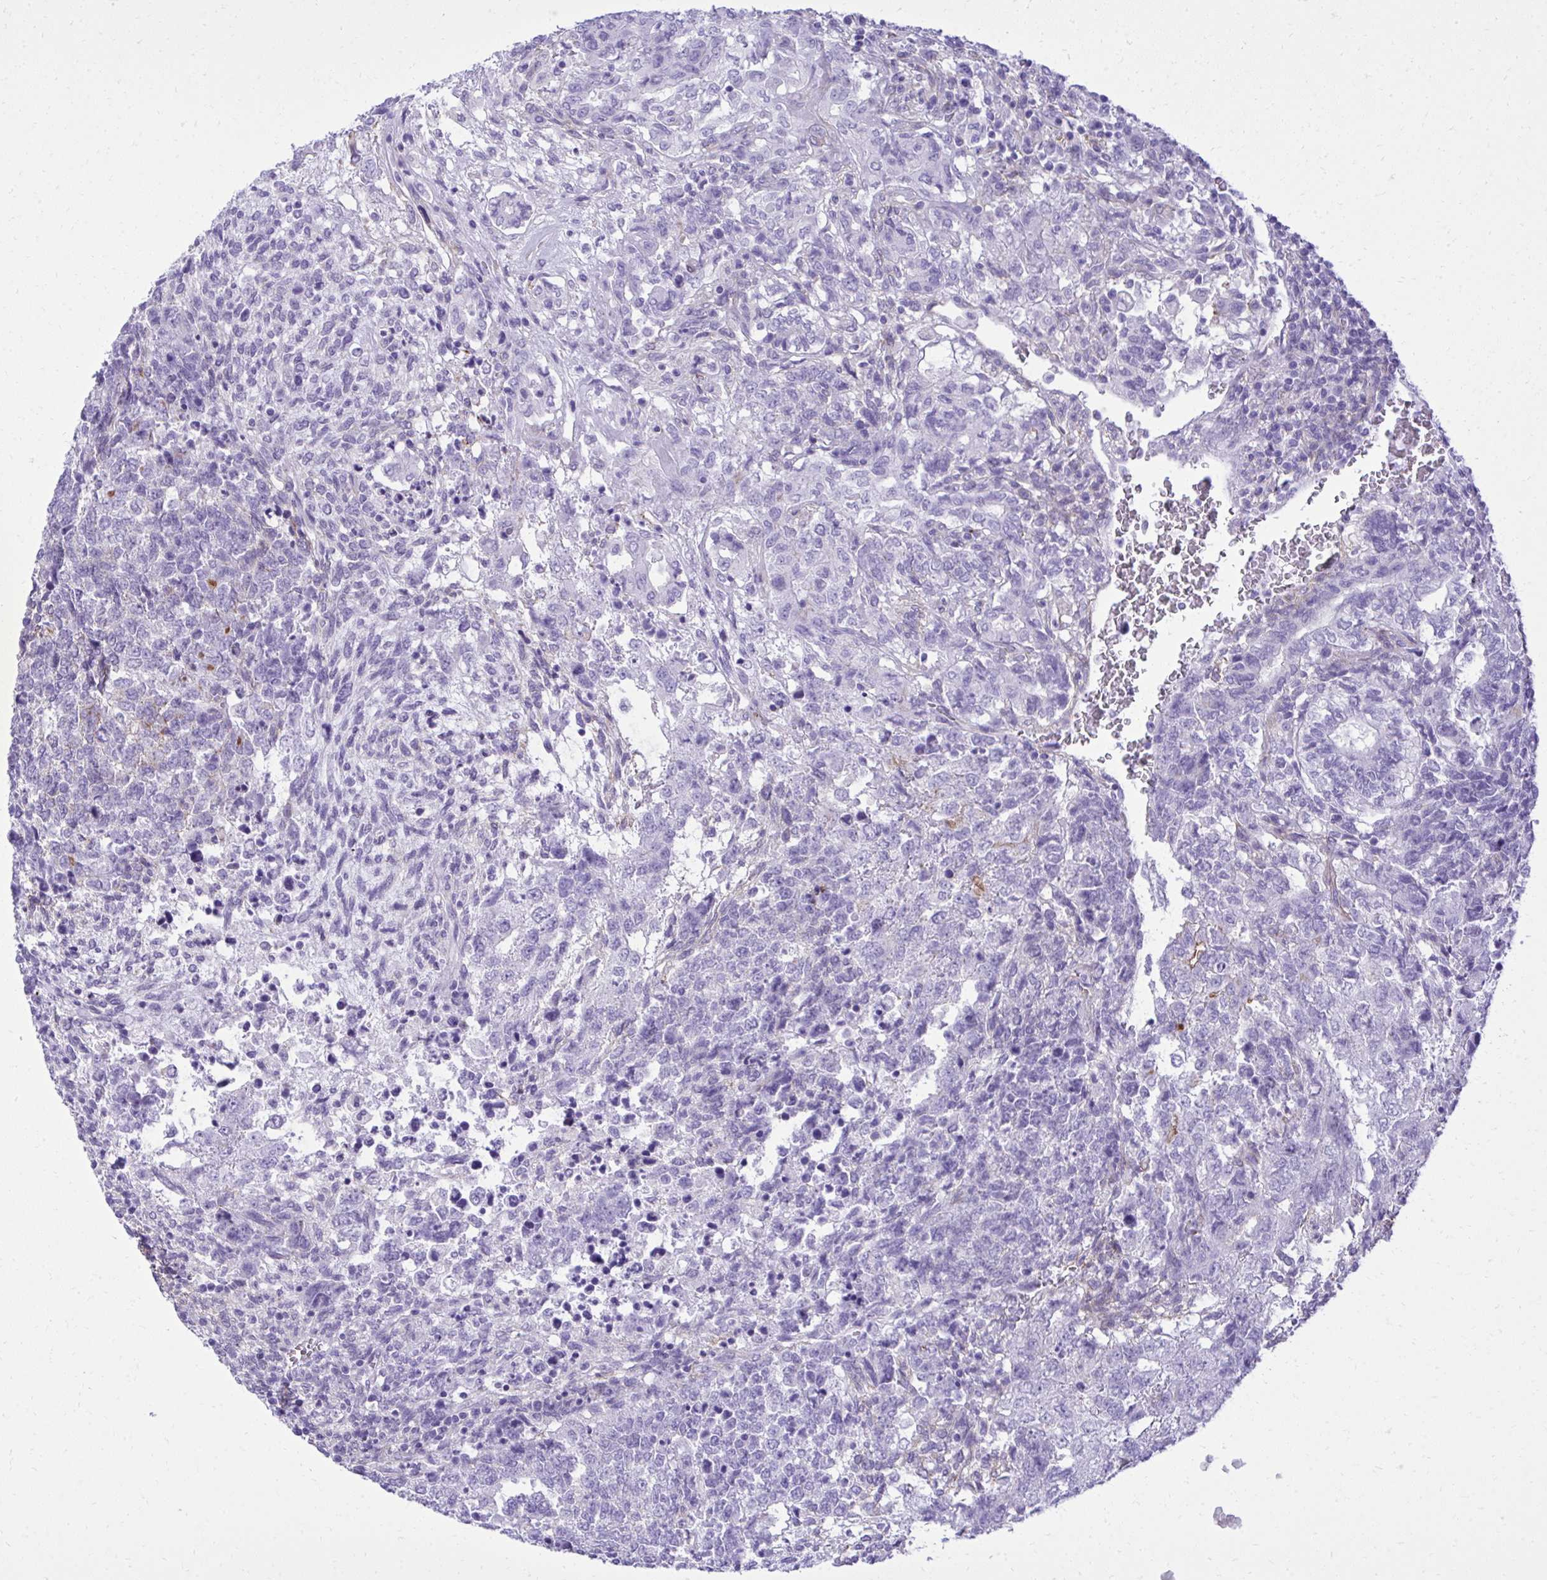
{"staining": {"intensity": "negative", "quantity": "none", "location": "none"}, "tissue": "testis cancer", "cell_type": "Tumor cells", "image_type": "cancer", "snomed": [{"axis": "morphology", "description": "Carcinoma, Embryonal, NOS"}, {"axis": "topography", "description": "Testis"}], "caption": "Image shows no significant protein expression in tumor cells of embryonal carcinoma (testis).", "gene": "PITPNM3", "patient": {"sex": "male", "age": 23}}